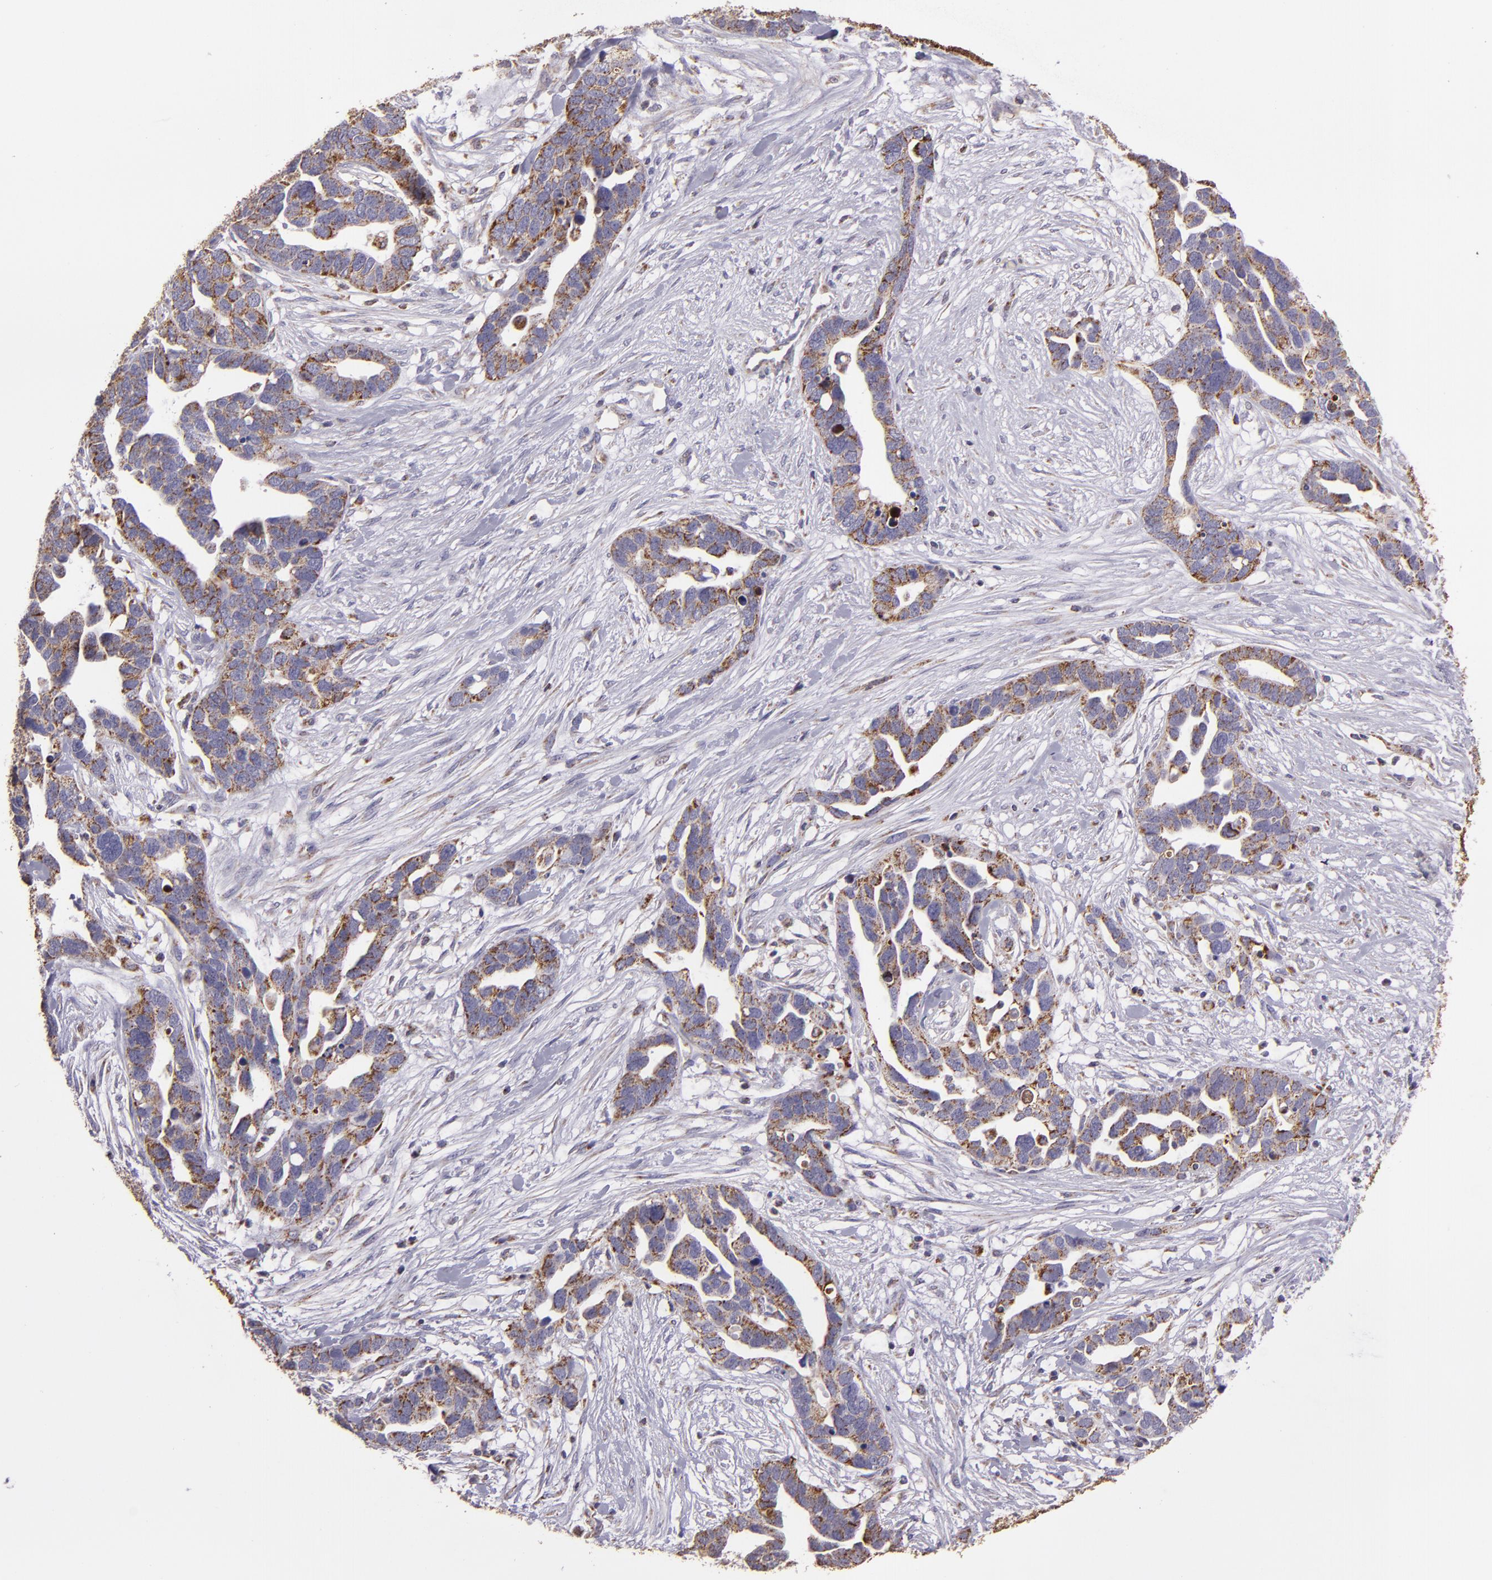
{"staining": {"intensity": "weak", "quantity": ">75%", "location": "cytoplasmic/membranous"}, "tissue": "ovarian cancer", "cell_type": "Tumor cells", "image_type": "cancer", "snomed": [{"axis": "morphology", "description": "Cystadenocarcinoma, serous, NOS"}, {"axis": "topography", "description": "Ovary"}], "caption": "A micrograph of ovarian serous cystadenocarcinoma stained for a protein displays weak cytoplasmic/membranous brown staining in tumor cells.", "gene": "HSPD1", "patient": {"sex": "female", "age": 54}}